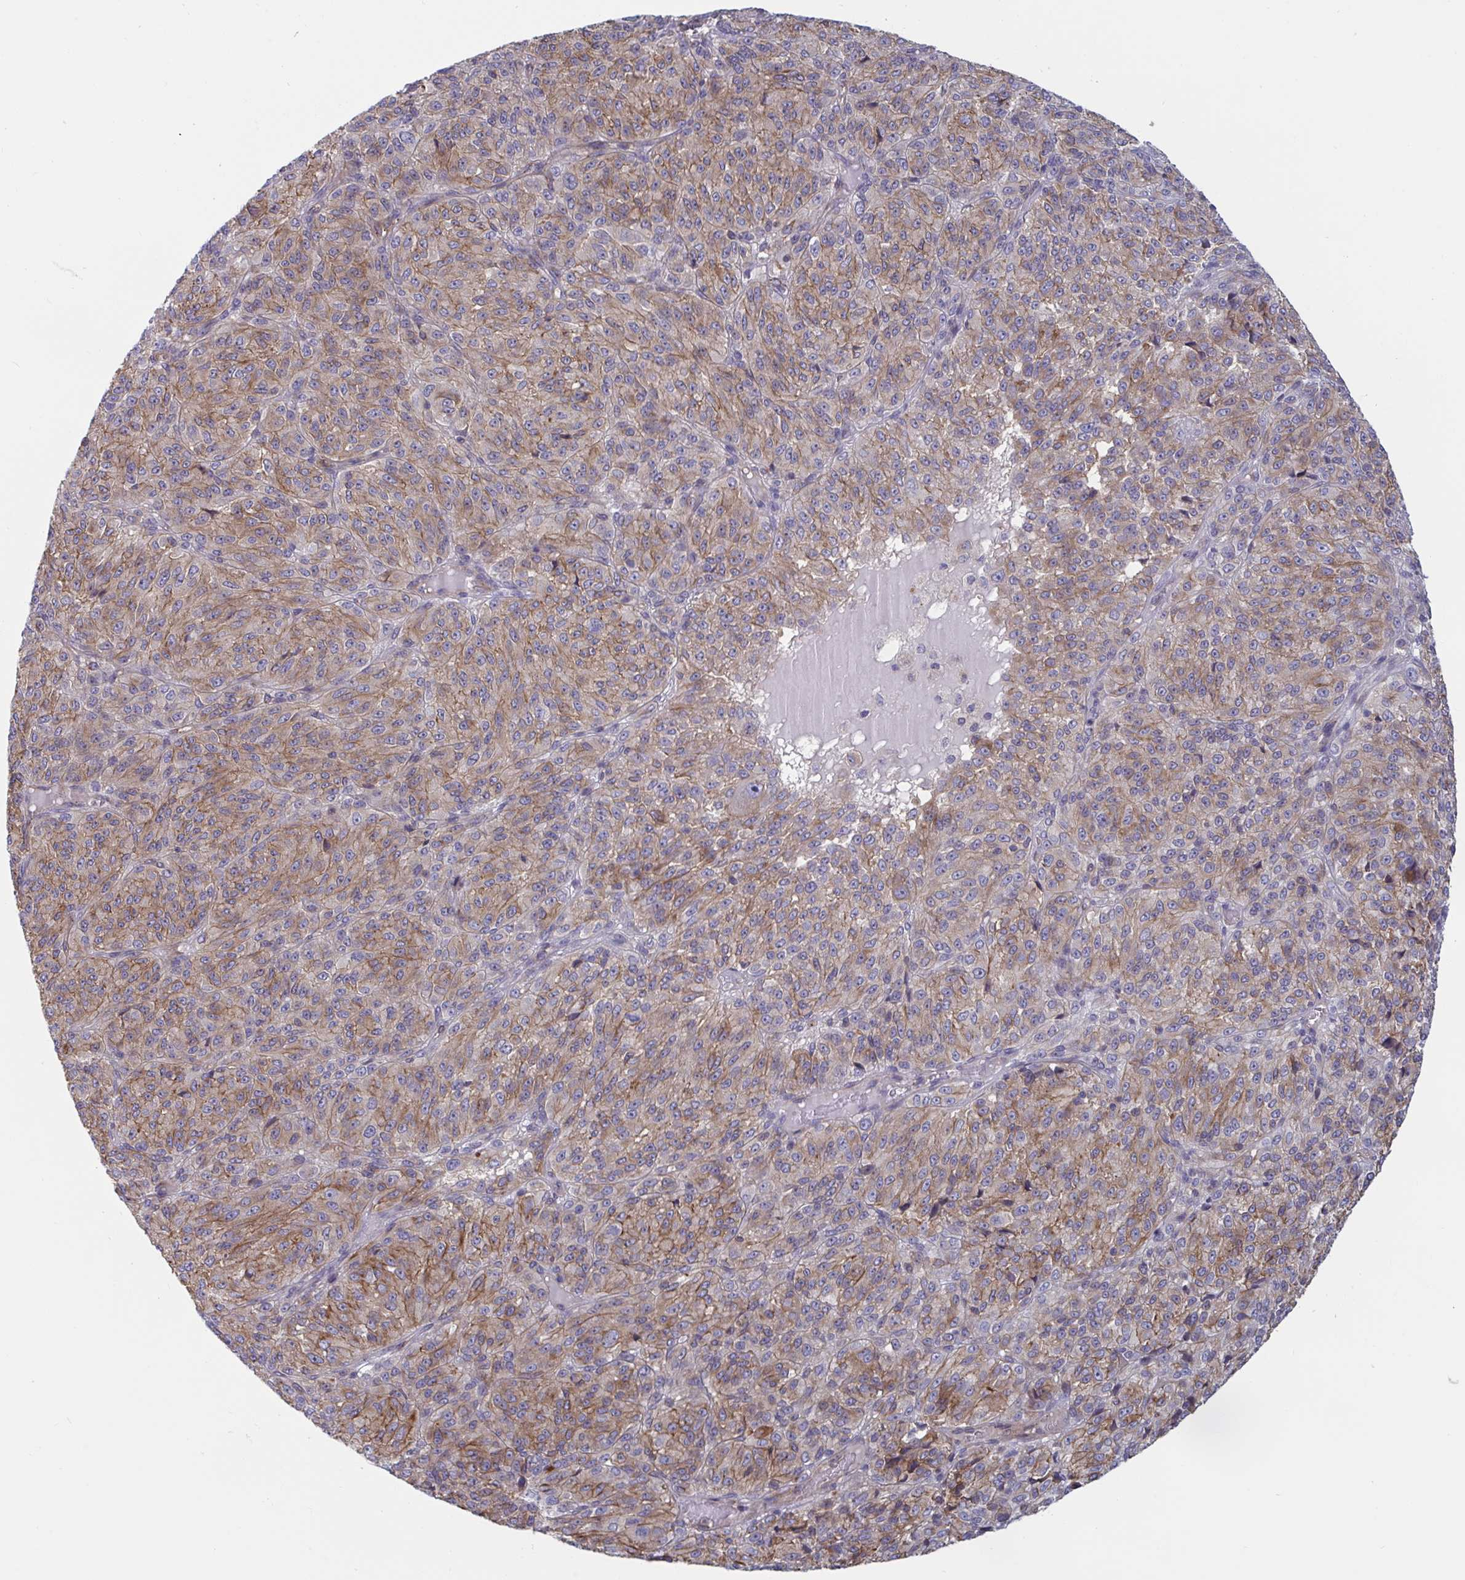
{"staining": {"intensity": "moderate", "quantity": ">75%", "location": "cytoplasmic/membranous"}, "tissue": "melanoma", "cell_type": "Tumor cells", "image_type": "cancer", "snomed": [{"axis": "morphology", "description": "Malignant melanoma, Metastatic site"}, {"axis": "topography", "description": "Brain"}], "caption": "A medium amount of moderate cytoplasmic/membranous positivity is seen in about >75% of tumor cells in melanoma tissue. (DAB IHC with brightfield microscopy, high magnification).", "gene": "SLC9A6", "patient": {"sex": "female", "age": 56}}